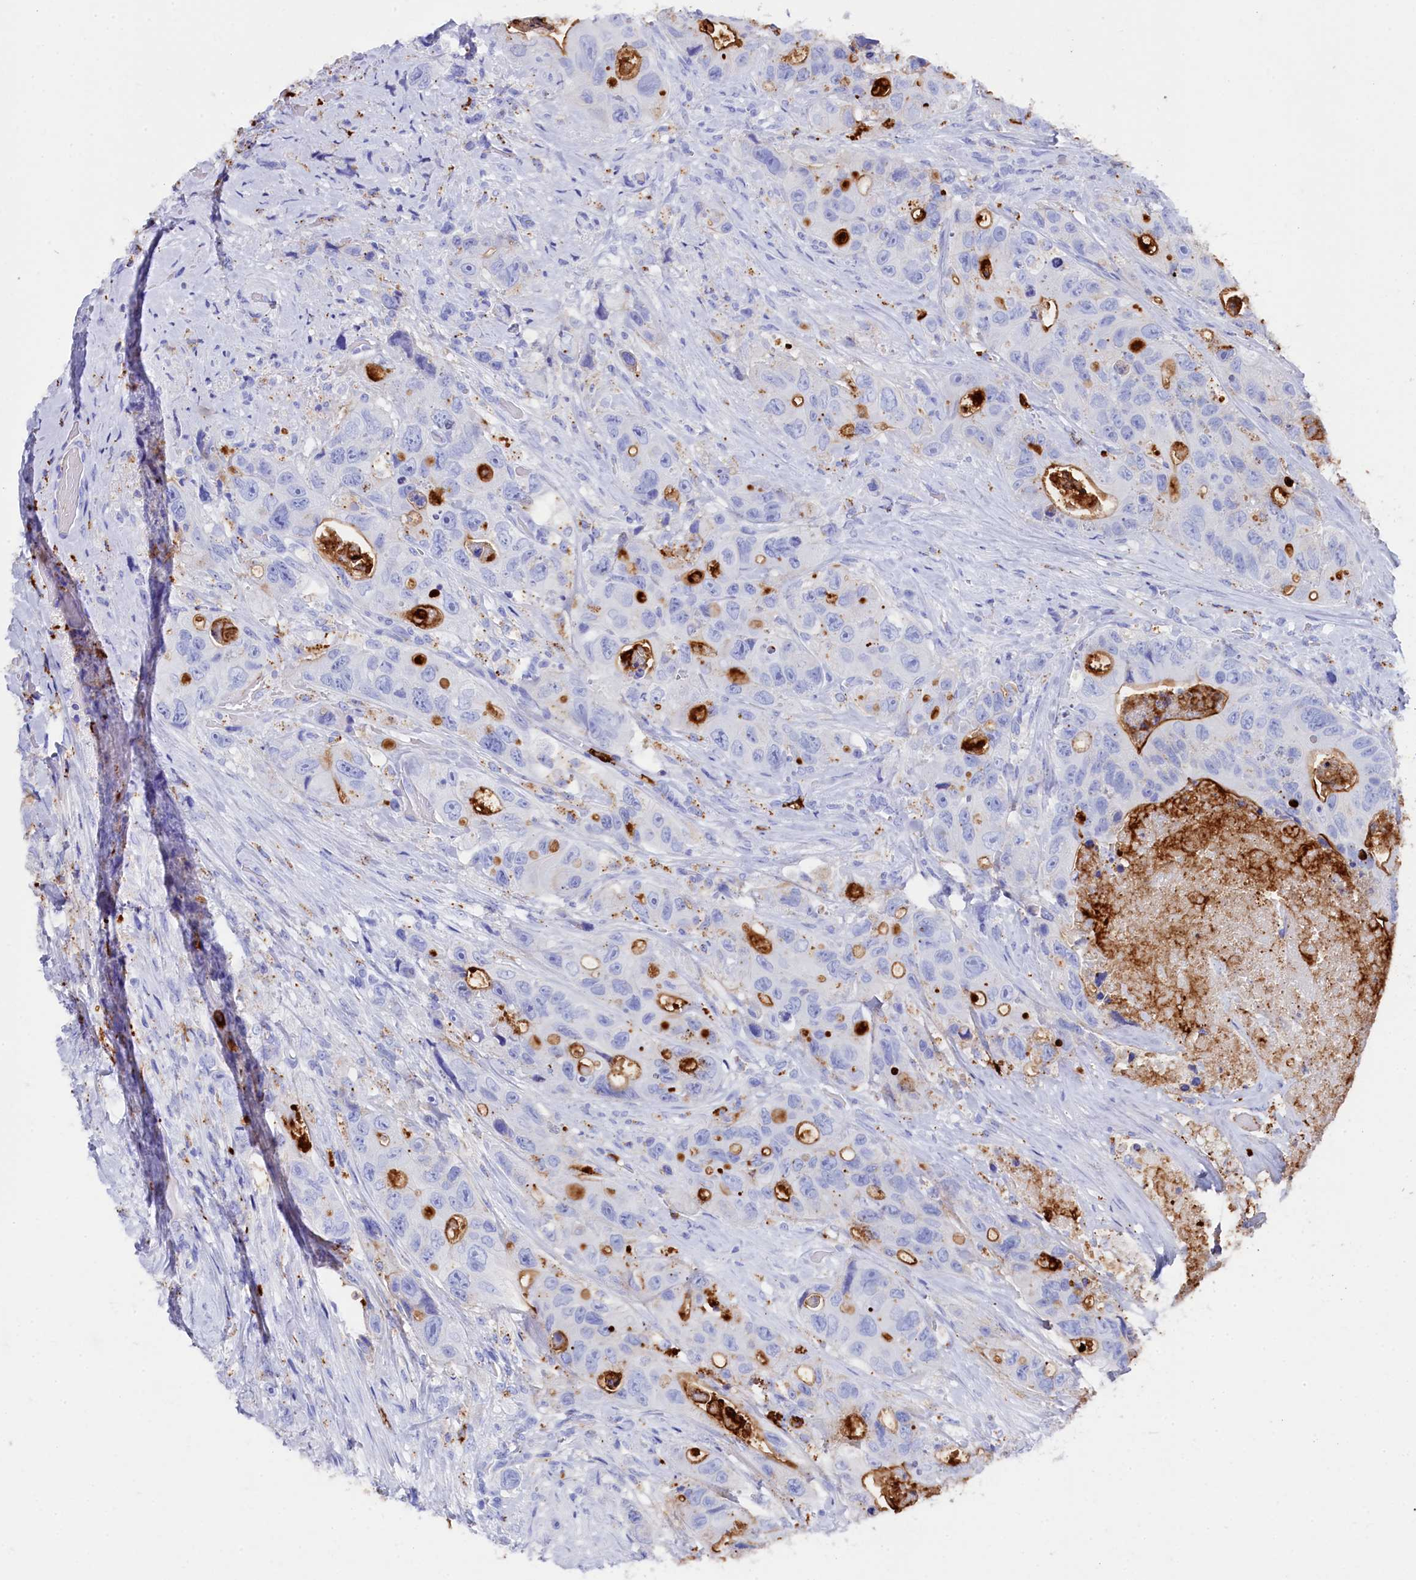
{"staining": {"intensity": "negative", "quantity": "none", "location": "none"}, "tissue": "colorectal cancer", "cell_type": "Tumor cells", "image_type": "cancer", "snomed": [{"axis": "morphology", "description": "Adenocarcinoma, NOS"}, {"axis": "topography", "description": "Colon"}], "caption": "IHC photomicrograph of human colorectal cancer stained for a protein (brown), which shows no positivity in tumor cells.", "gene": "PLAC8", "patient": {"sex": "female", "age": 46}}